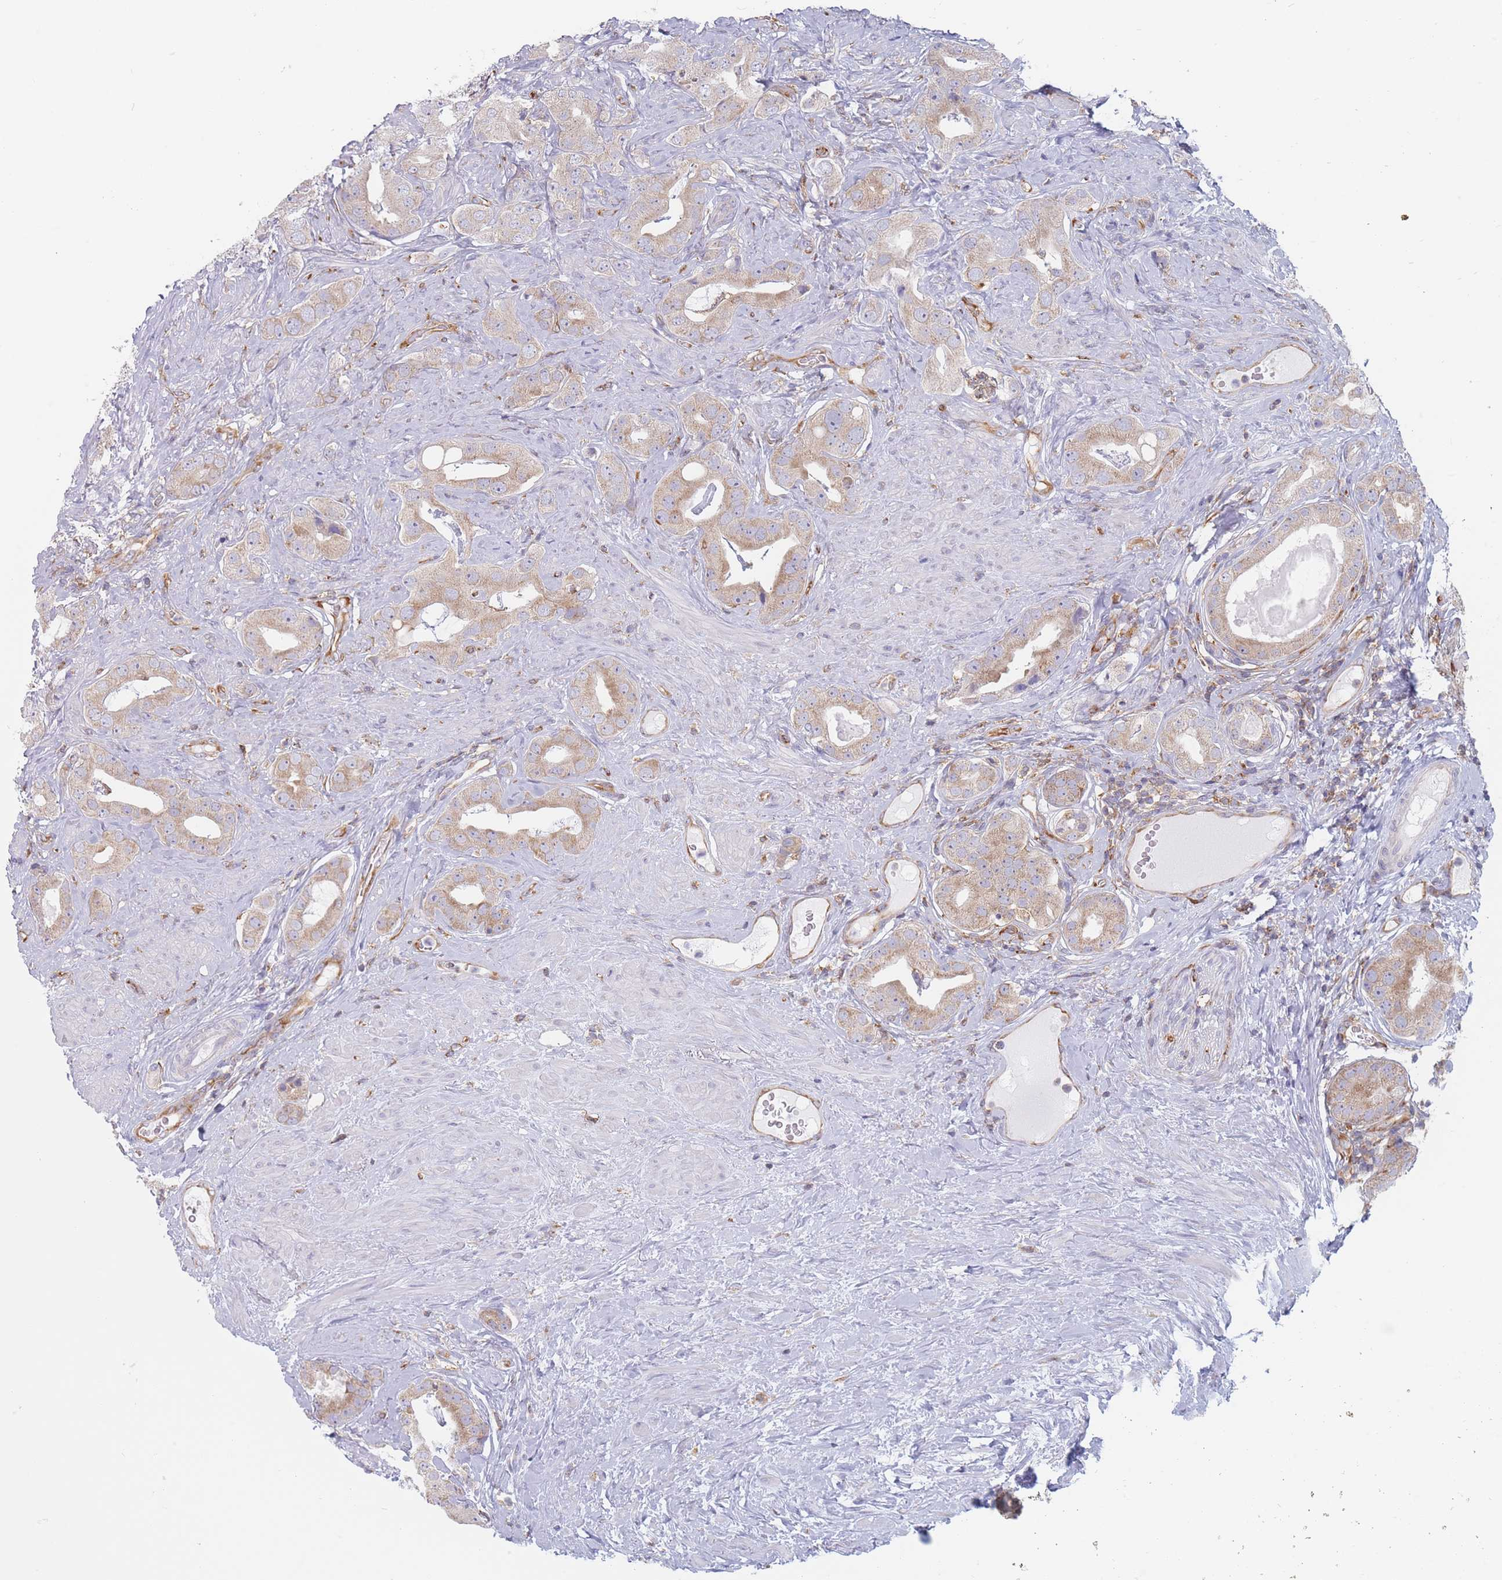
{"staining": {"intensity": "moderate", "quantity": "25%-75%", "location": "cytoplasmic/membranous"}, "tissue": "prostate cancer", "cell_type": "Tumor cells", "image_type": "cancer", "snomed": [{"axis": "morphology", "description": "Adenocarcinoma, High grade"}, {"axis": "topography", "description": "Prostate"}], "caption": "Immunohistochemistry of human high-grade adenocarcinoma (prostate) exhibits medium levels of moderate cytoplasmic/membranous staining in about 25%-75% of tumor cells.", "gene": "MAP1S", "patient": {"sex": "male", "age": 63}}